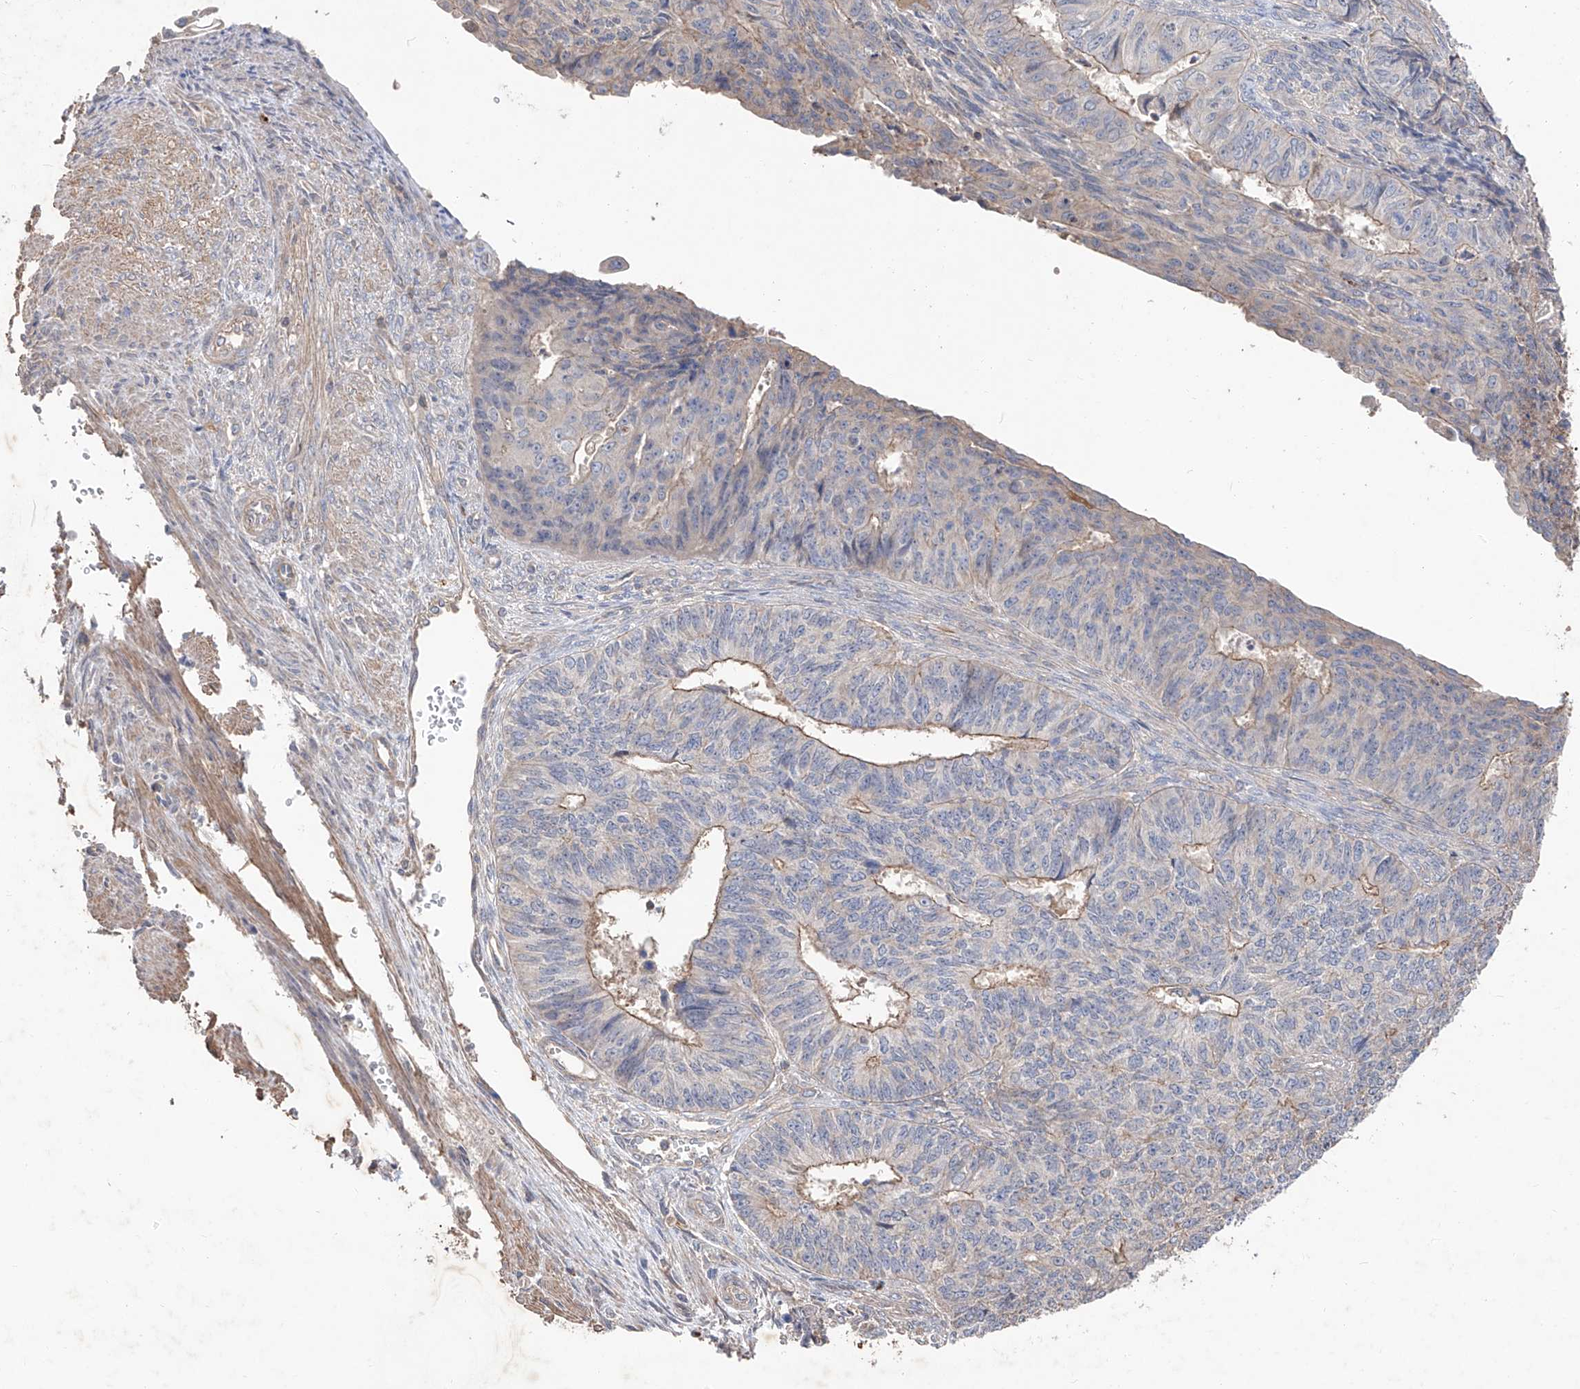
{"staining": {"intensity": "moderate", "quantity": "<25%", "location": "cytoplasmic/membranous"}, "tissue": "endometrial cancer", "cell_type": "Tumor cells", "image_type": "cancer", "snomed": [{"axis": "morphology", "description": "Adenocarcinoma, NOS"}, {"axis": "topography", "description": "Endometrium"}], "caption": "Brown immunohistochemical staining in human adenocarcinoma (endometrial) reveals moderate cytoplasmic/membranous expression in approximately <25% of tumor cells.", "gene": "EDN1", "patient": {"sex": "female", "age": 32}}